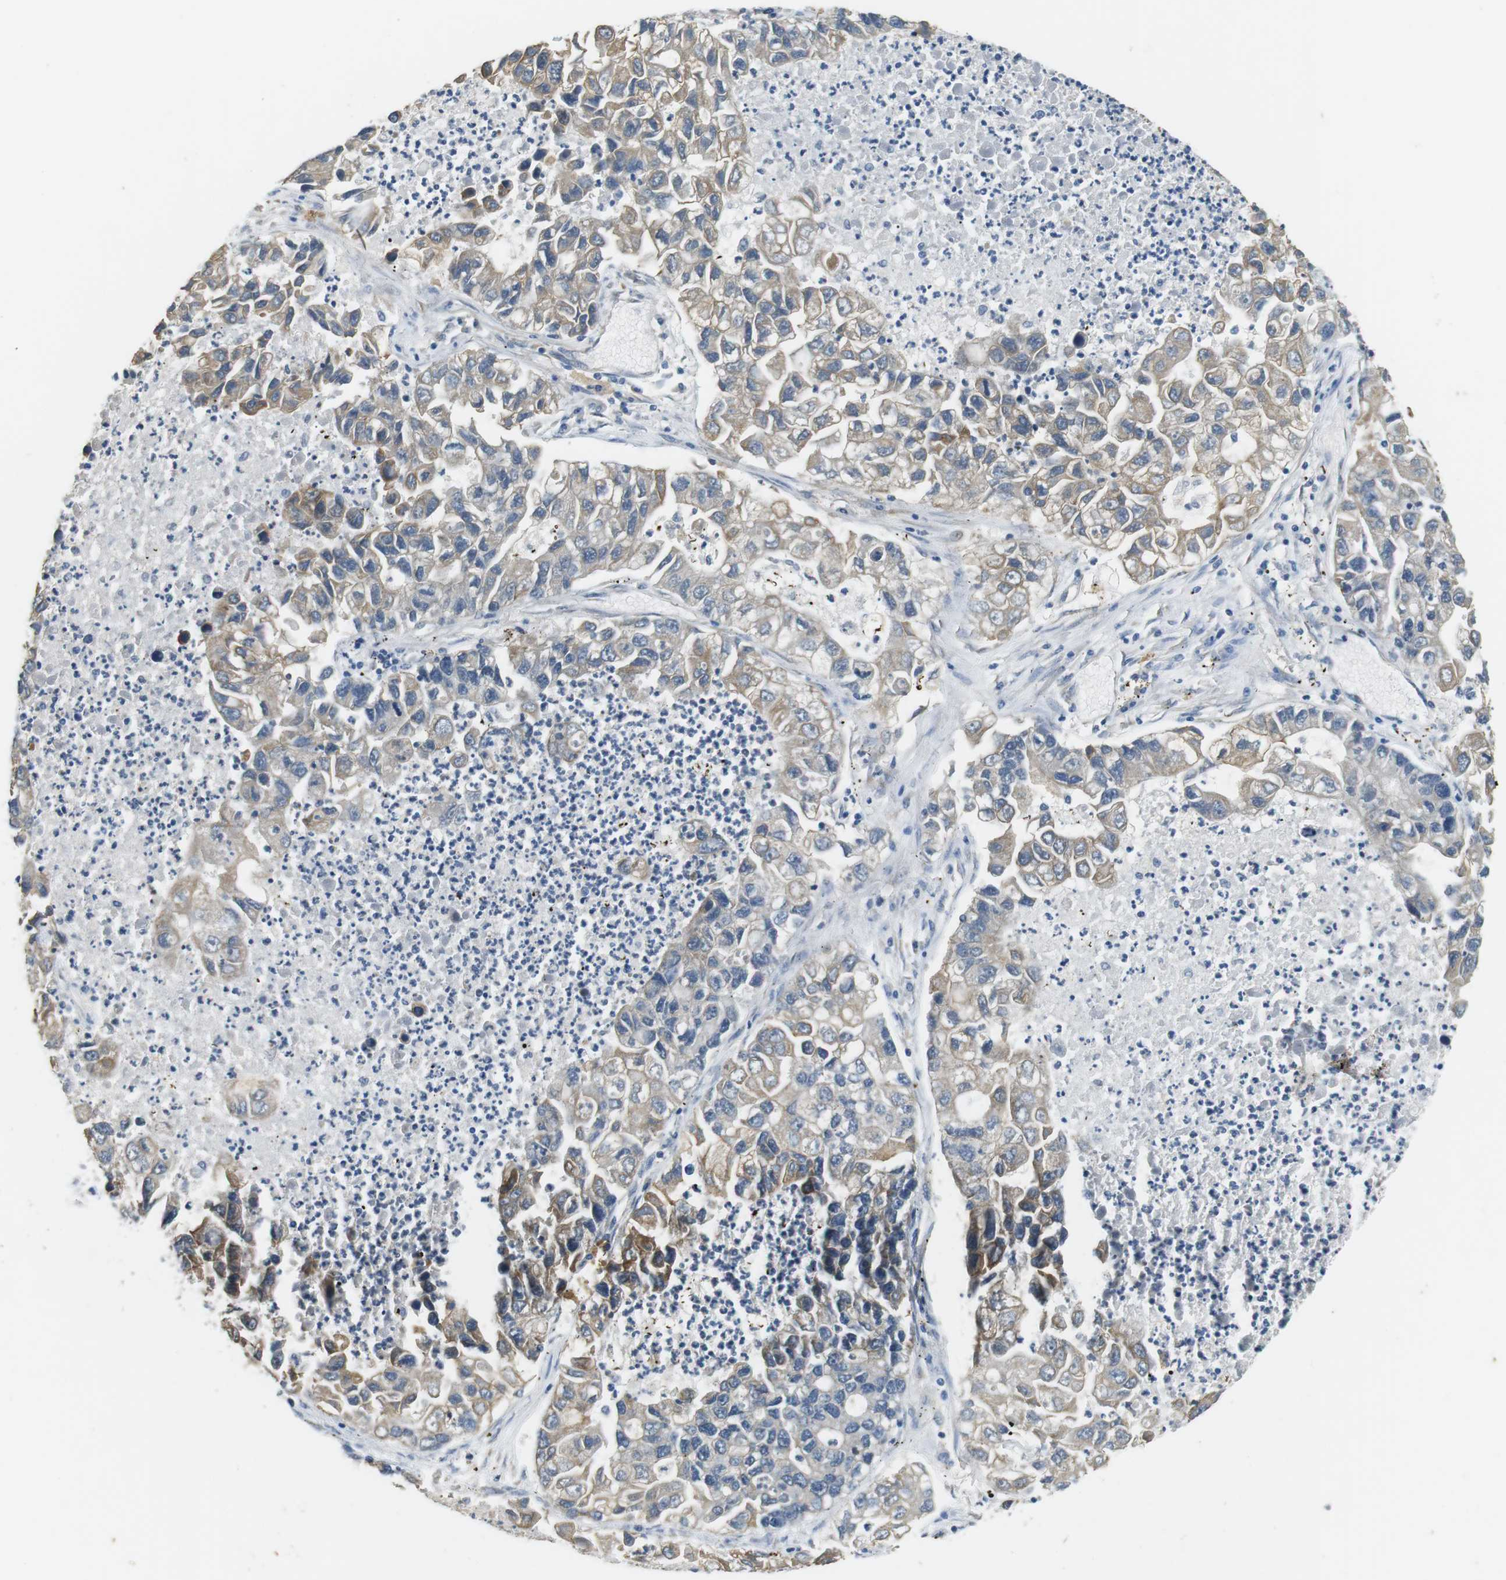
{"staining": {"intensity": "weak", "quantity": "25%-75%", "location": "cytoplasmic/membranous"}, "tissue": "lung cancer", "cell_type": "Tumor cells", "image_type": "cancer", "snomed": [{"axis": "morphology", "description": "Adenocarcinoma, NOS"}, {"axis": "topography", "description": "Lung"}], "caption": "Brown immunohistochemical staining in lung cancer (adenocarcinoma) shows weak cytoplasmic/membranous staining in approximately 25%-75% of tumor cells.", "gene": "UNC5CL", "patient": {"sex": "female", "age": 51}}